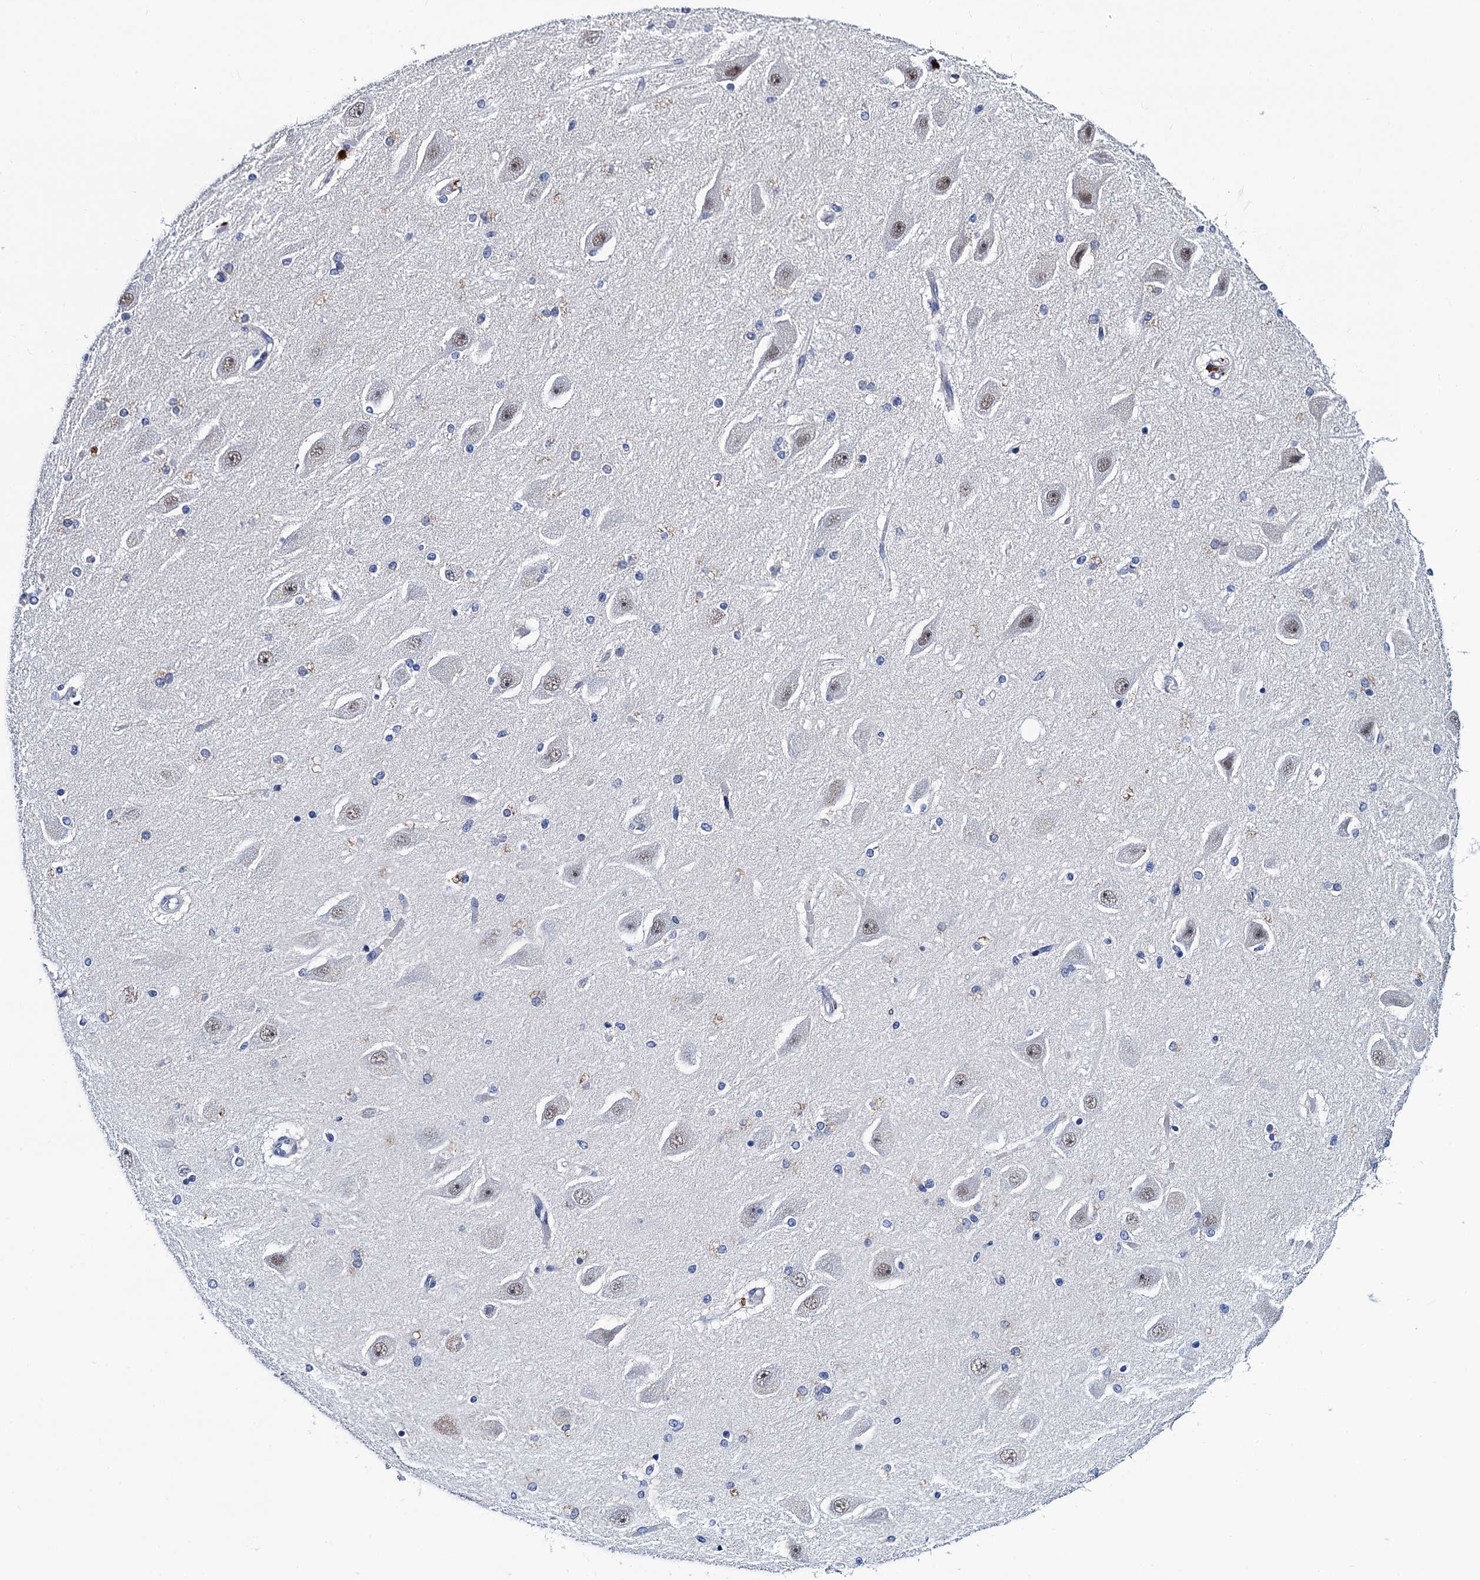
{"staining": {"intensity": "negative", "quantity": "none", "location": "none"}, "tissue": "hippocampus", "cell_type": "Glial cells", "image_type": "normal", "snomed": [{"axis": "morphology", "description": "Normal tissue, NOS"}, {"axis": "topography", "description": "Hippocampus"}], "caption": "Glial cells are negative for brown protein staining in normal hippocampus. (IHC, brightfield microscopy, high magnification).", "gene": "SLC7A10", "patient": {"sex": "female", "age": 54}}